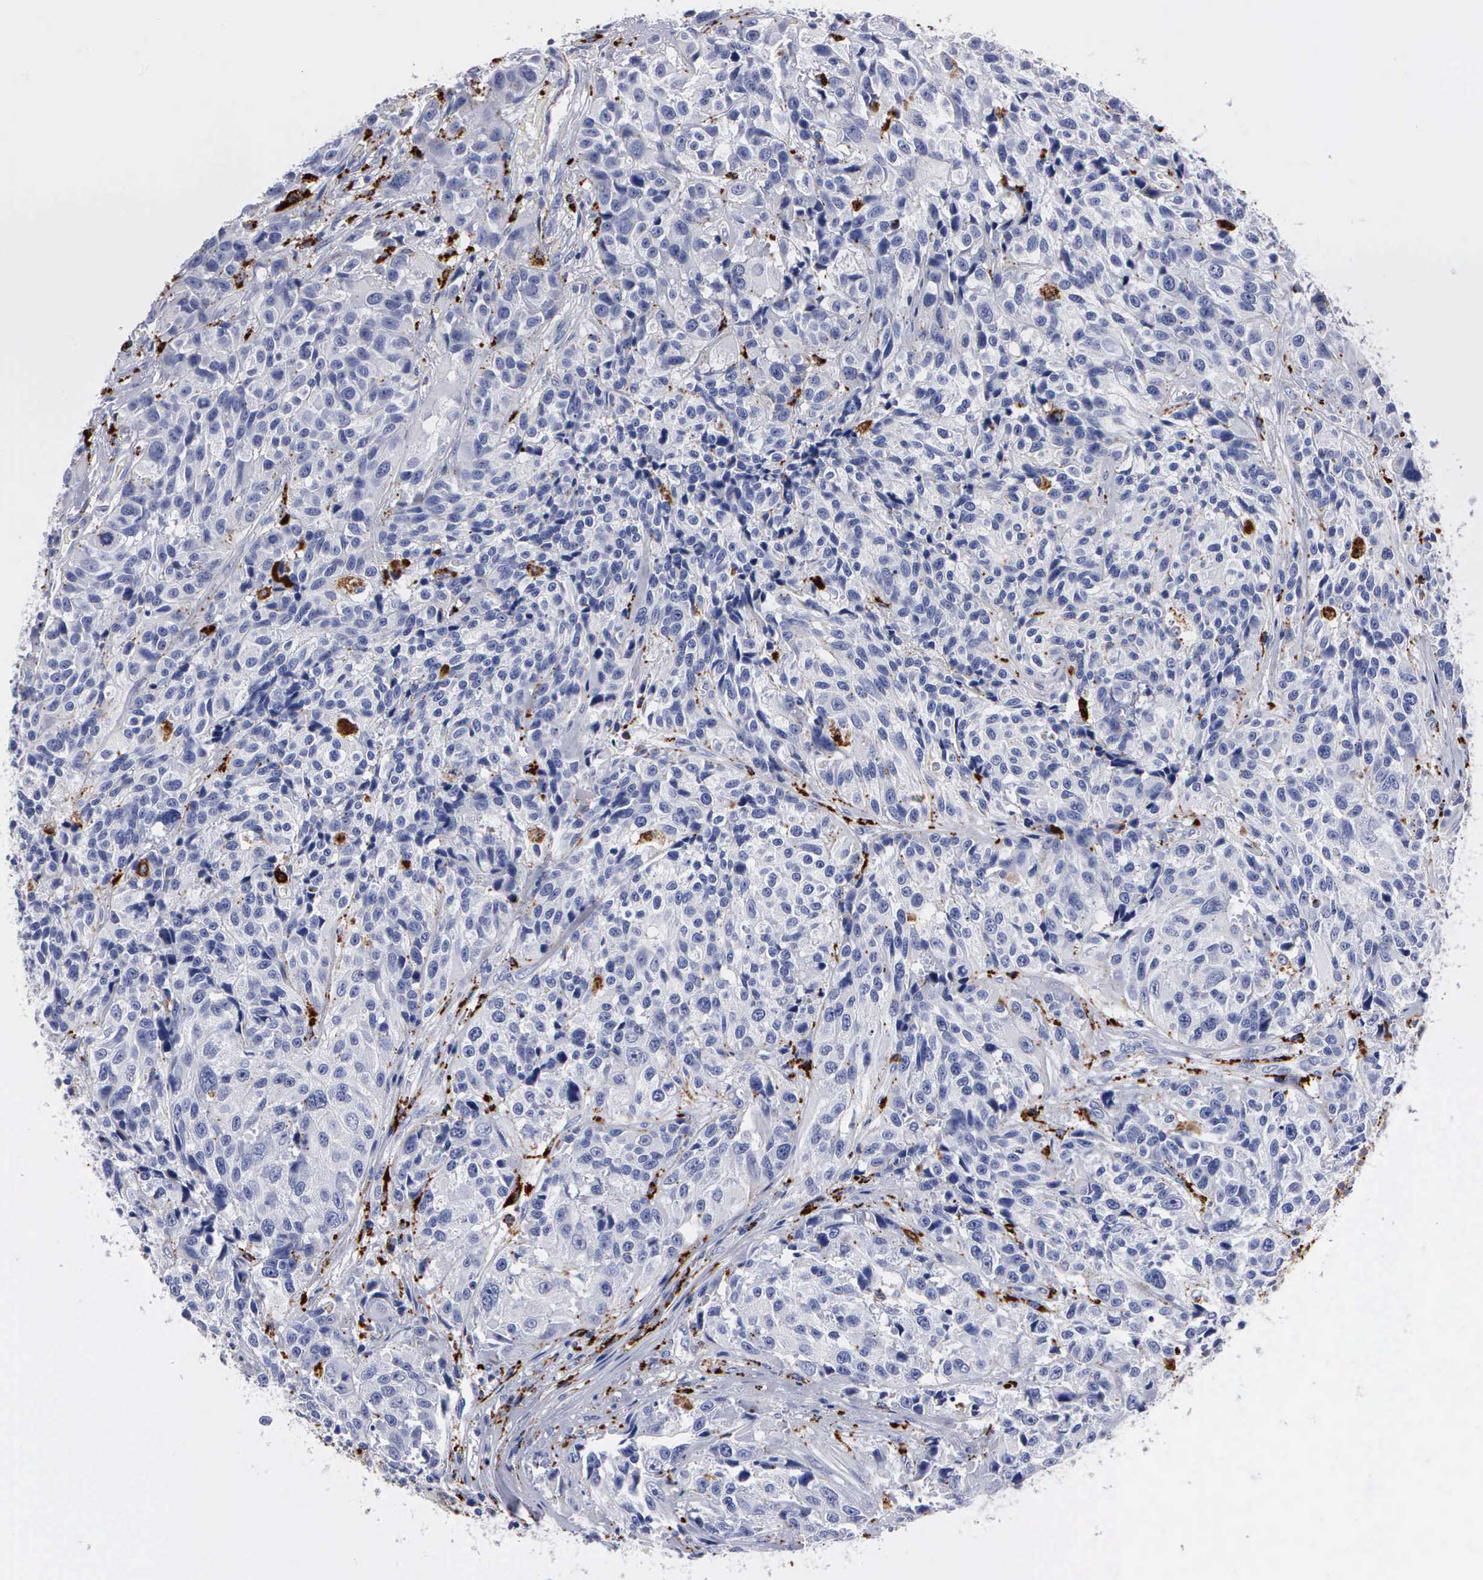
{"staining": {"intensity": "negative", "quantity": "none", "location": "none"}, "tissue": "urothelial cancer", "cell_type": "Tumor cells", "image_type": "cancer", "snomed": [{"axis": "morphology", "description": "Urothelial carcinoma, High grade"}, {"axis": "topography", "description": "Urinary bladder"}], "caption": "Micrograph shows no protein staining in tumor cells of urothelial cancer tissue.", "gene": "CTSH", "patient": {"sex": "female", "age": 81}}